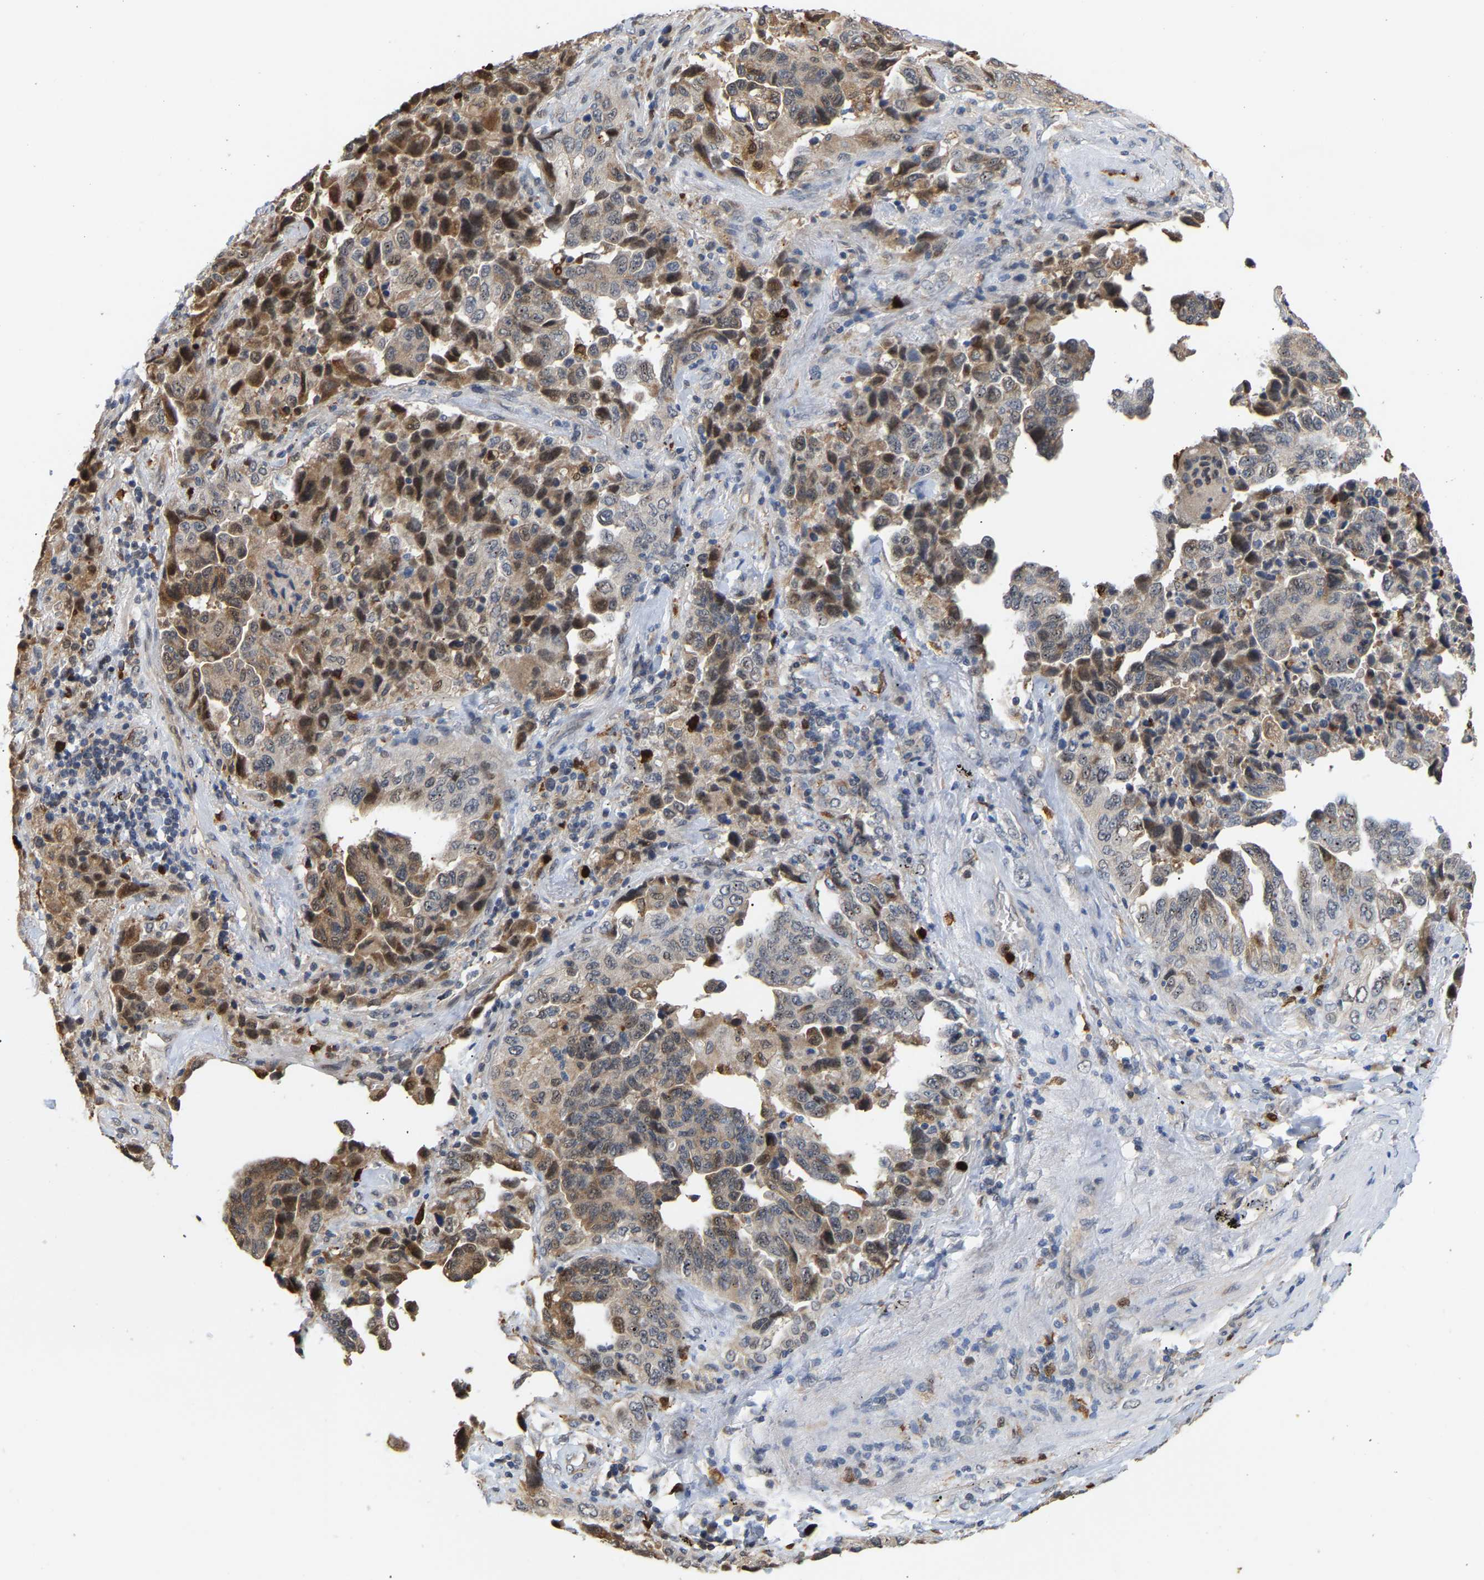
{"staining": {"intensity": "moderate", "quantity": ">75%", "location": "cytoplasmic/membranous,nuclear"}, "tissue": "lung cancer", "cell_type": "Tumor cells", "image_type": "cancer", "snomed": [{"axis": "morphology", "description": "Adenocarcinoma, NOS"}, {"axis": "topography", "description": "Lung"}], "caption": "IHC of lung cancer (adenocarcinoma) demonstrates medium levels of moderate cytoplasmic/membranous and nuclear expression in about >75% of tumor cells.", "gene": "TDRD7", "patient": {"sex": "female", "age": 51}}